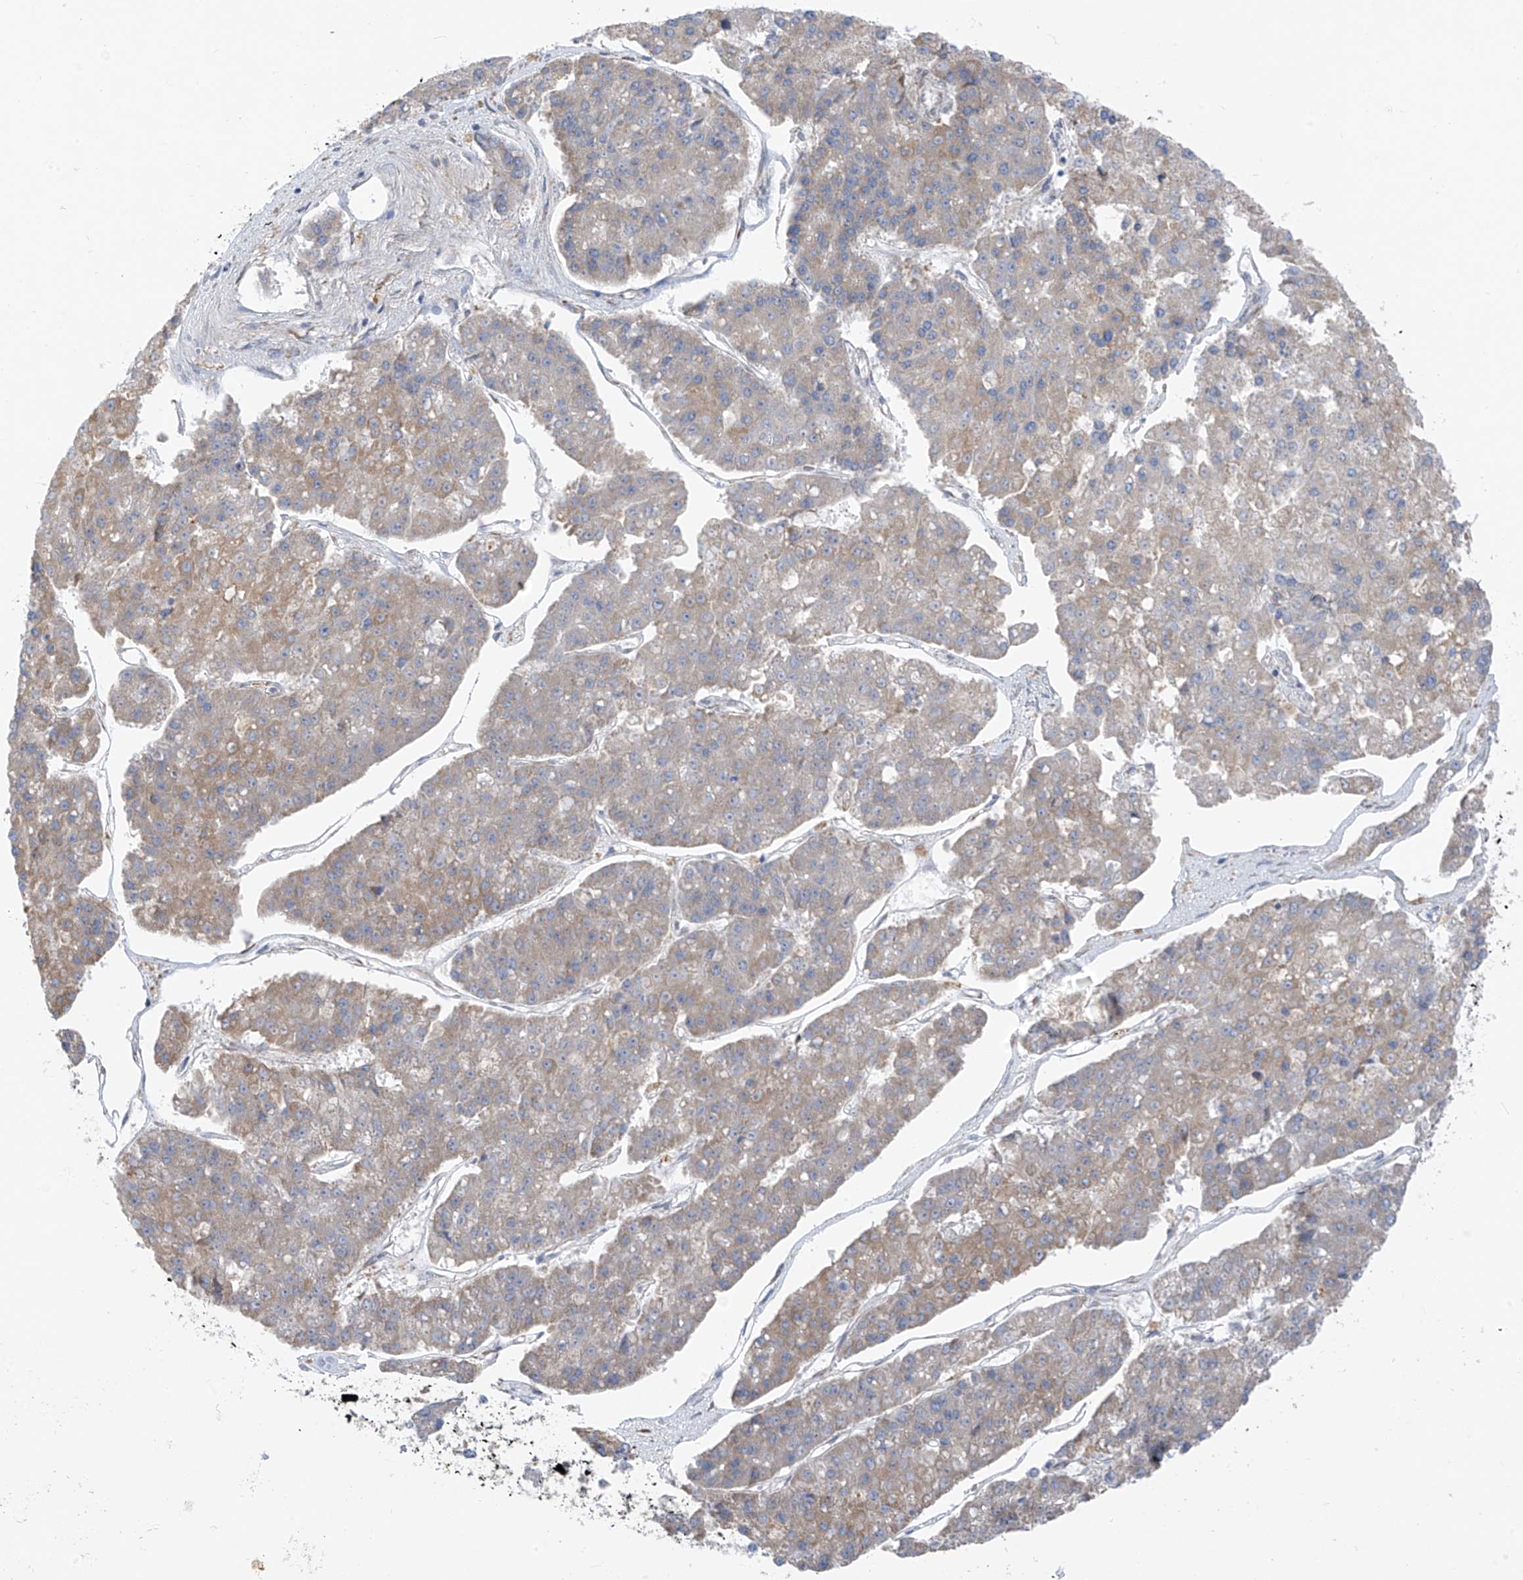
{"staining": {"intensity": "moderate", "quantity": "25%-75%", "location": "cytoplasmic/membranous"}, "tissue": "pancreatic cancer", "cell_type": "Tumor cells", "image_type": "cancer", "snomed": [{"axis": "morphology", "description": "Adenocarcinoma, NOS"}, {"axis": "topography", "description": "Pancreas"}], "caption": "The image exhibits a brown stain indicating the presence of a protein in the cytoplasmic/membranous of tumor cells in pancreatic cancer (adenocarcinoma). (DAB IHC with brightfield microscopy, high magnification).", "gene": "EOMES", "patient": {"sex": "male", "age": 50}}